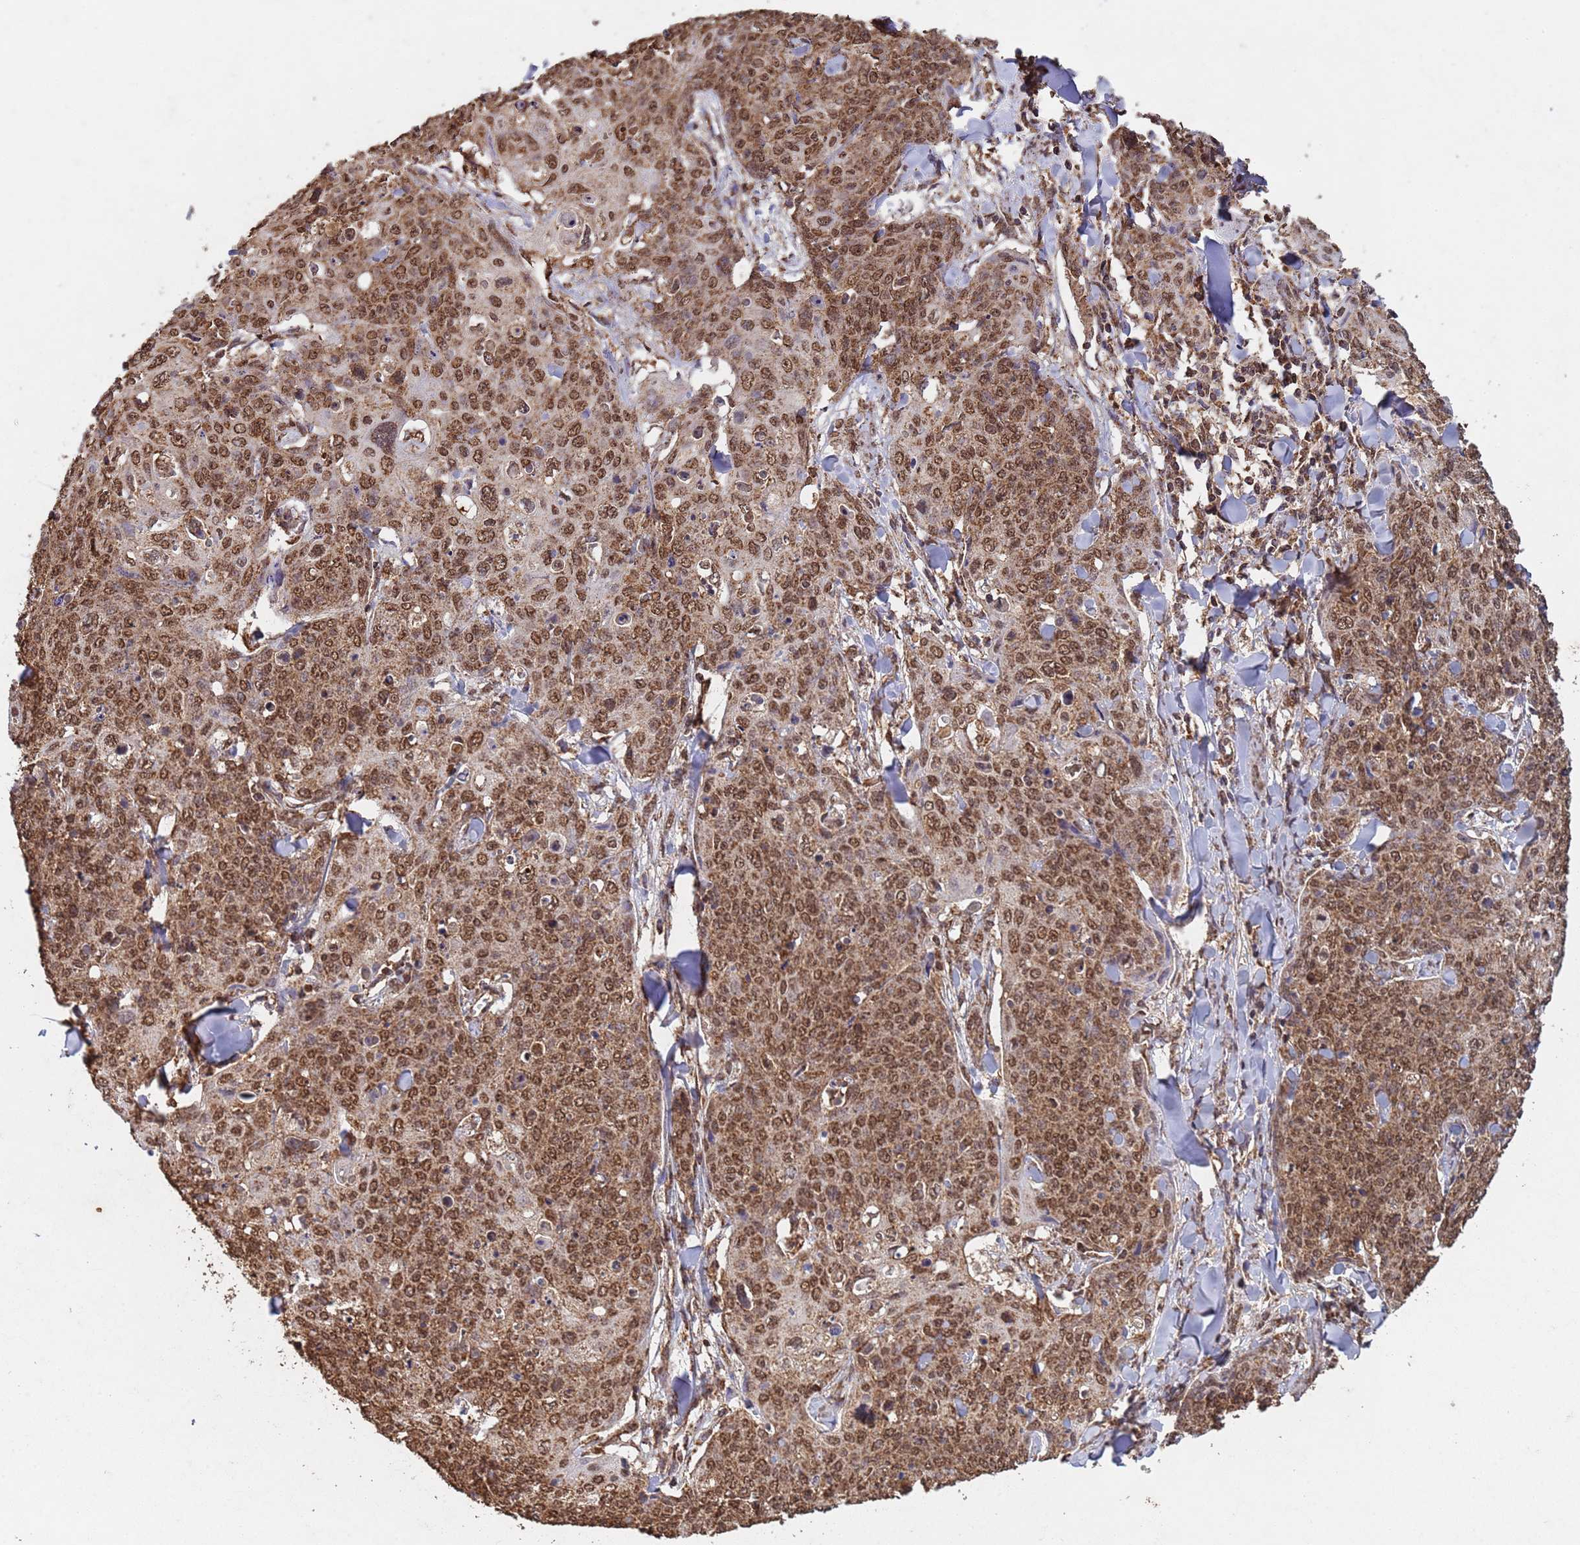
{"staining": {"intensity": "moderate", "quantity": ">75%", "location": "cytoplasmic/membranous,nuclear"}, "tissue": "skin cancer", "cell_type": "Tumor cells", "image_type": "cancer", "snomed": [{"axis": "morphology", "description": "Squamous cell carcinoma, NOS"}, {"axis": "topography", "description": "Skin"}, {"axis": "topography", "description": "Vulva"}], "caption": "DAB (3,3'-diaminobenzidine) immunohistochemical staining of human squamous cell carcinoma (skin) displays moderate cytoplasmic/membranous and nuclear protein staining in about >75% of tumor cells.", "gene": "HDAC10", "patient": {"sex": "female", "age": 85}}